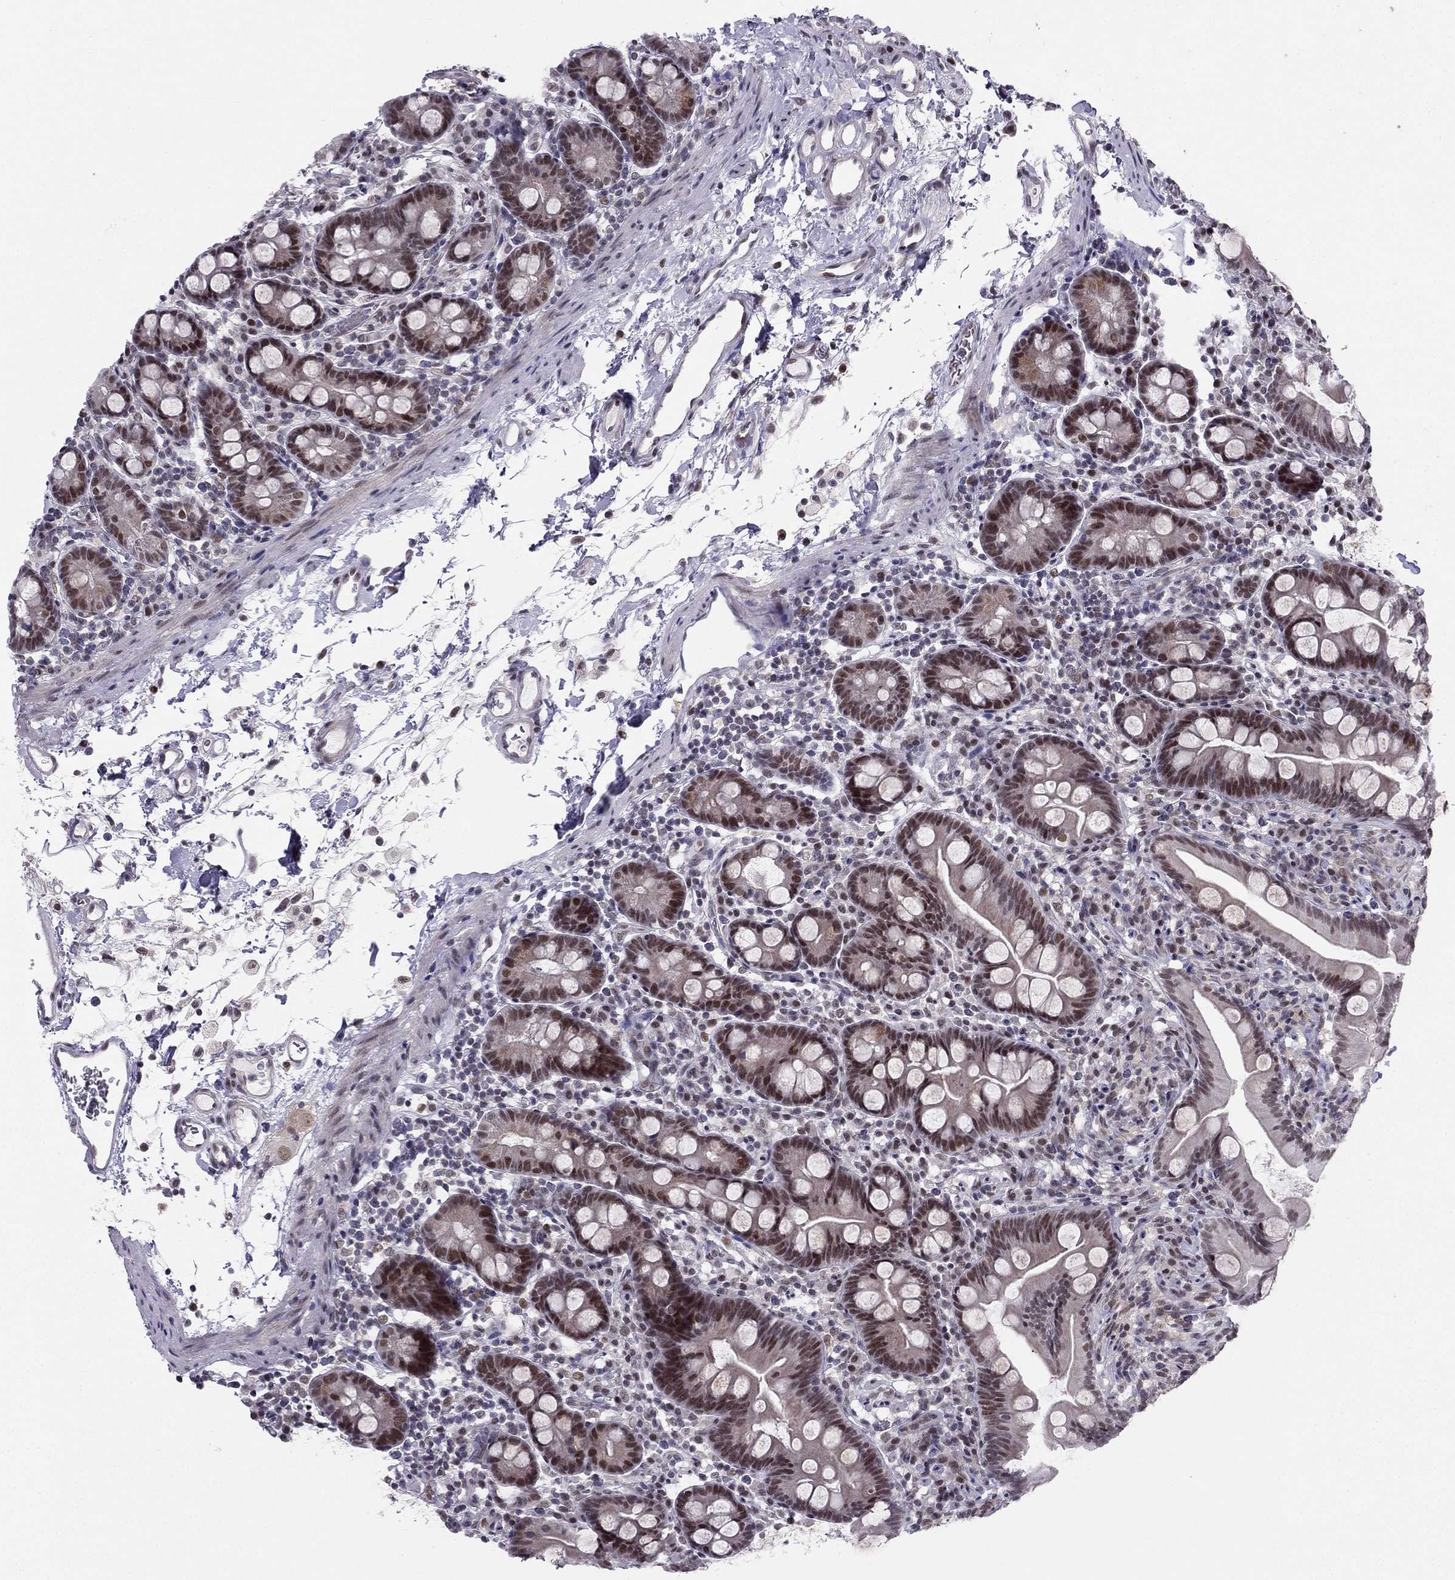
{"staining": {"intensity": "moderate", "quantity": "<25%", "location": "nuclear"}, "tissue": "small intestine", "cell_type": "Glandular cells", "image_type": "normal", "snomed": [{"axis": "morphology", "description": "Normal tissue, NOS"}, {"axis": "topography", "description": "Small intestine"}], "caption": "Unremarkable small intestine shows moderate nuclear positivity in approximately <25% of glandular cells, visualized by immunohistochemistry.", "gene": "RPRD2", "patient": {"sex": "female", "age": 44}}